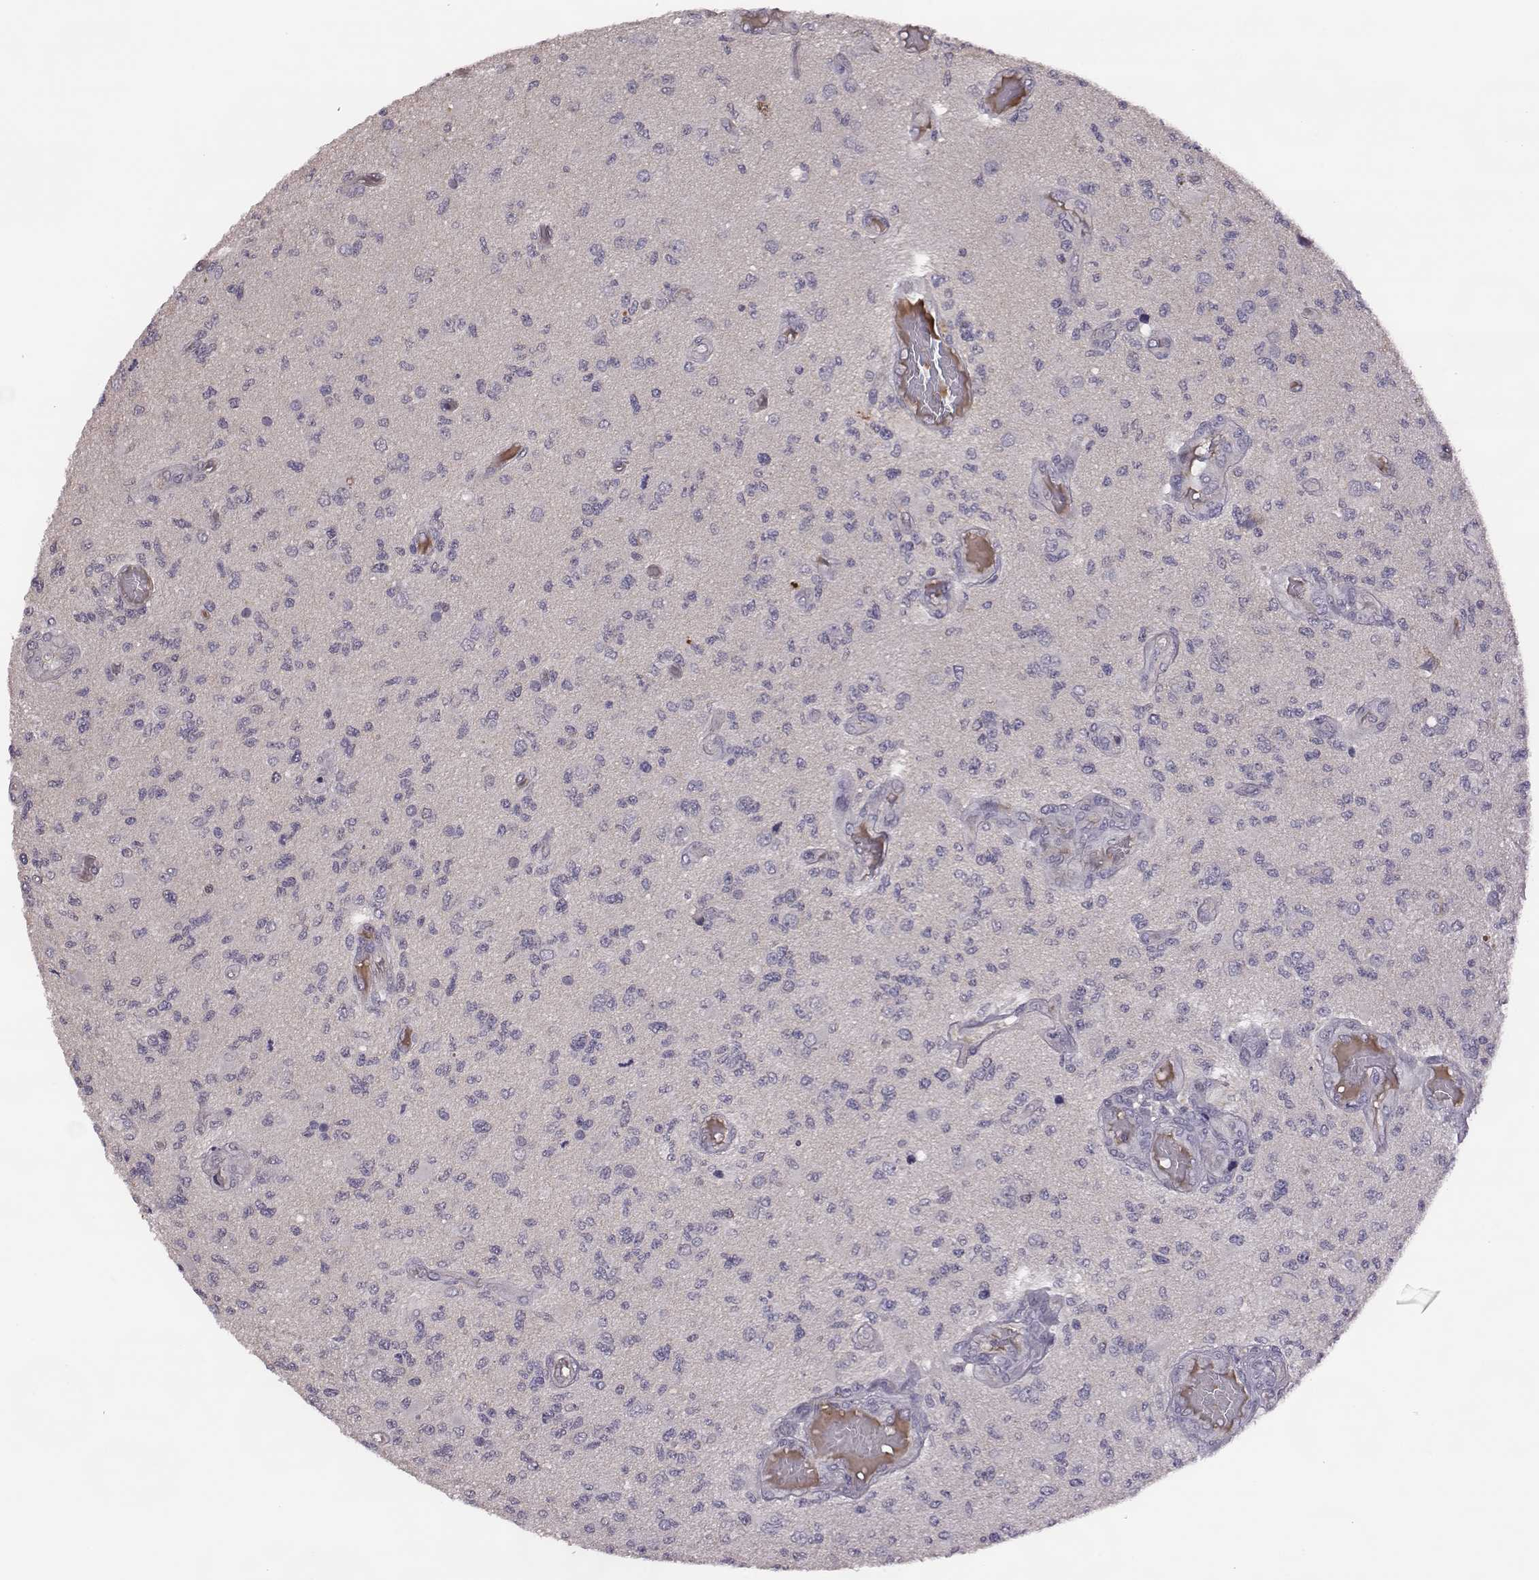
{"staining": {"intensity": "negative", "quantity": "none", "location": "none"}, "tissue": "glioma", "cell_type": "Tumor cells", "image_type": "cancer", "snomed": [{"axis": "morphology", "description": "Glioma, malignant, High grade"}, {"axis": "topography", "description": "Brain"}], "caption": "Tumor cells show no significant protein expression in glioma.", "gene": "KMO", "patient": {"sex": "female", "age": 63}}